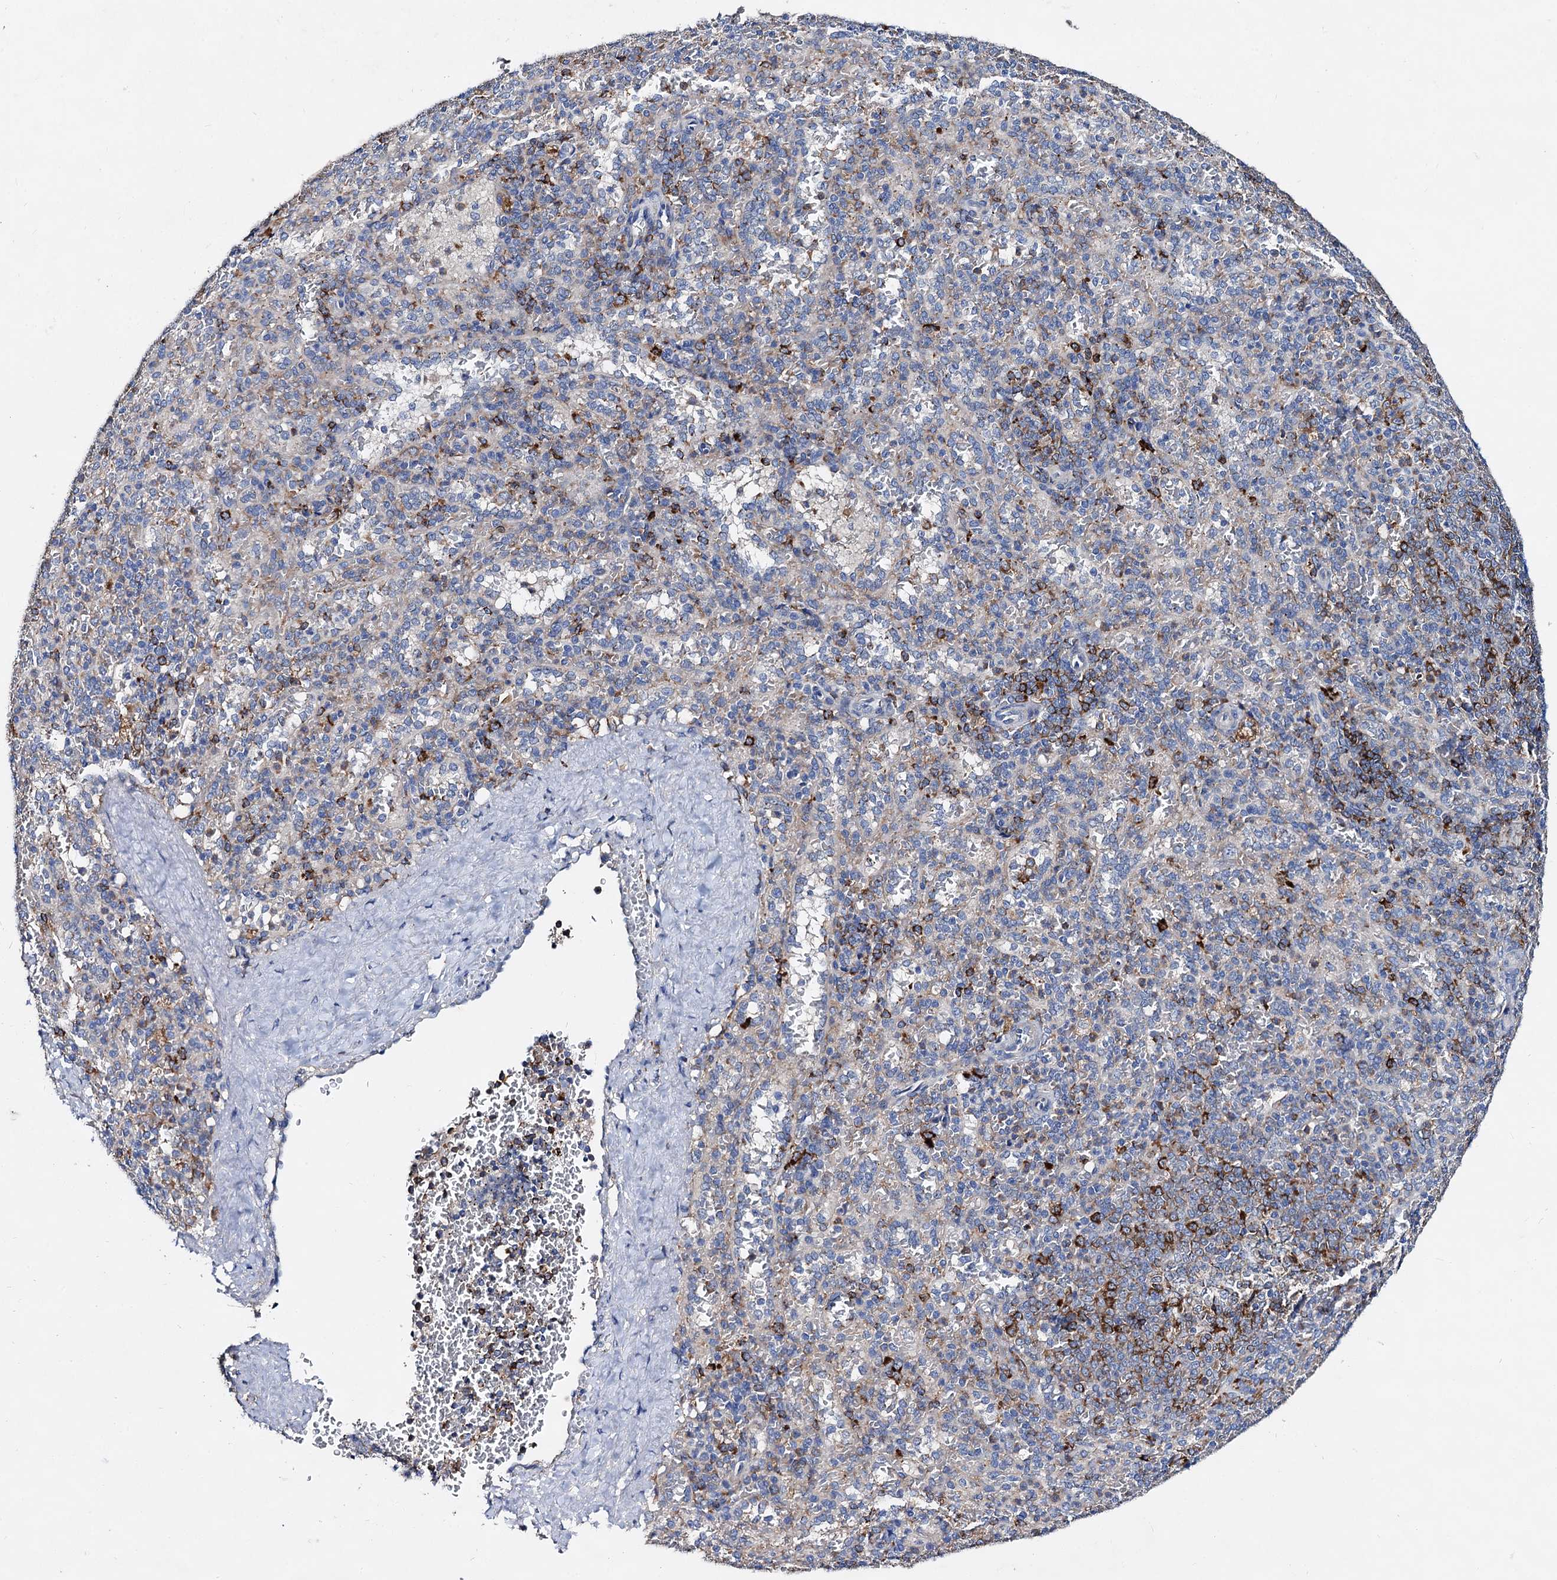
{"staining": {"intensity": "moderate", "quantity": "<25%", "location": "cytoplasmic/membranous"}, "tissue": "spleen", "cell_type": "Cells in red pulp", "image_type": "normal", "snomed": [{"axis": "morphology", "description": "Normal tissue, NOS"}, {"axis": "topography", "description": "Spleen"}], "caption": "Protein expression analysis of normal spleen shows moderate cytoplasmic/membranous expression in approximately <25% of cells in red pulp. (DAB IHC, brown staining for protein, blue staining for nuclei).", "gene": "HVCN1", "patient": {"sex": "female", "age": 21}}